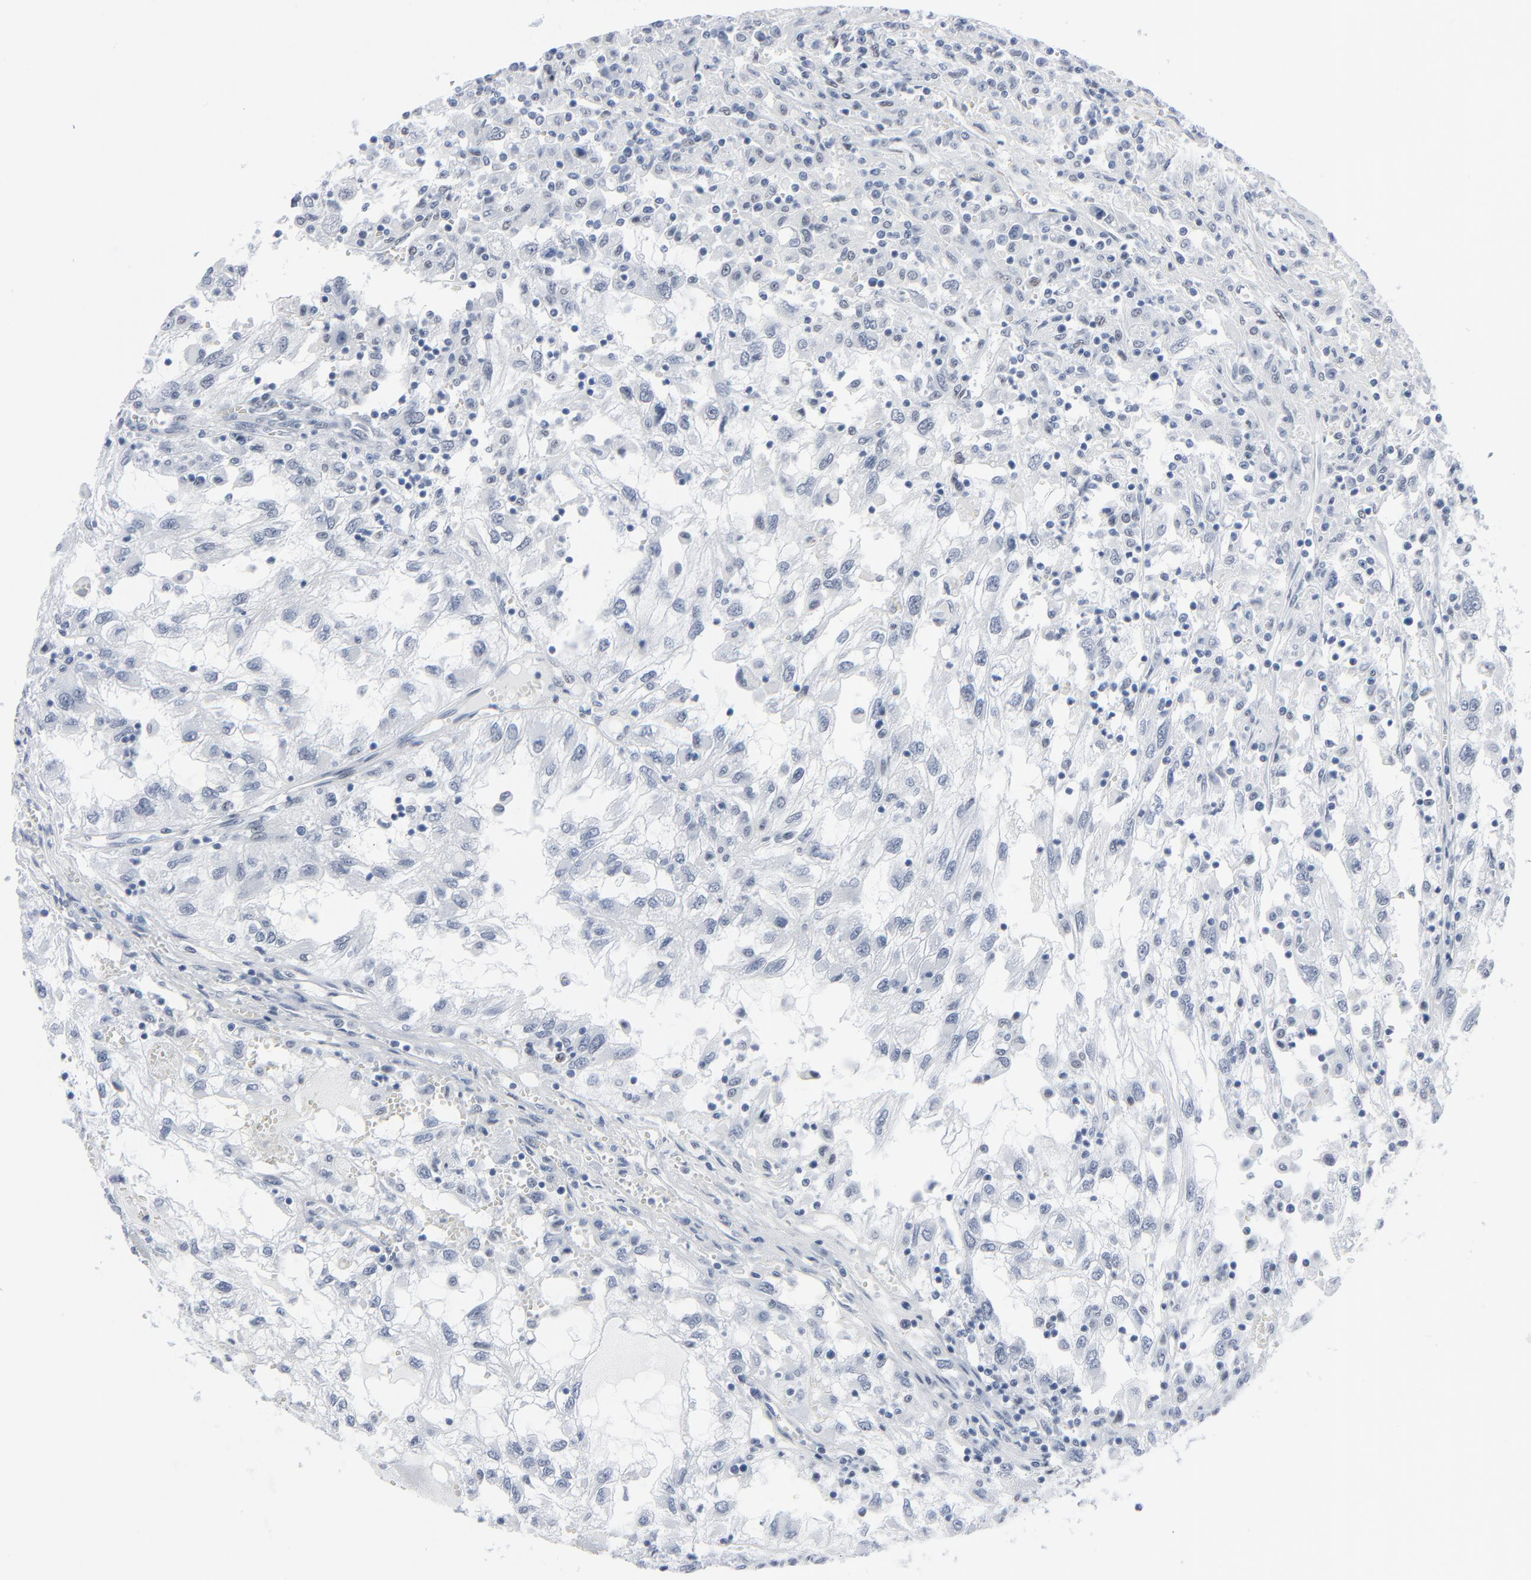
{"staining": {"intensity": "negative", "quantity": "none", "location": "none"}, "tissue": "renal cancer", "cell_type": "Tumor cells", "image_type": "cancer", "snomed": [{"axis": "morphology", "description": "Normal tissue, NOS"}, {"axis": "morphology", "description": "Adenocarcinoma, NOS"}, {"axis": "topography", "description": "Kidney"}], "caption": "IHC image of renal cancer (adenocarcinoma) stained for a protein (brown), which displays no staining in tumor cells.", "gene": "SIRT1", "patient": {"sex": "male", "age": 71}}